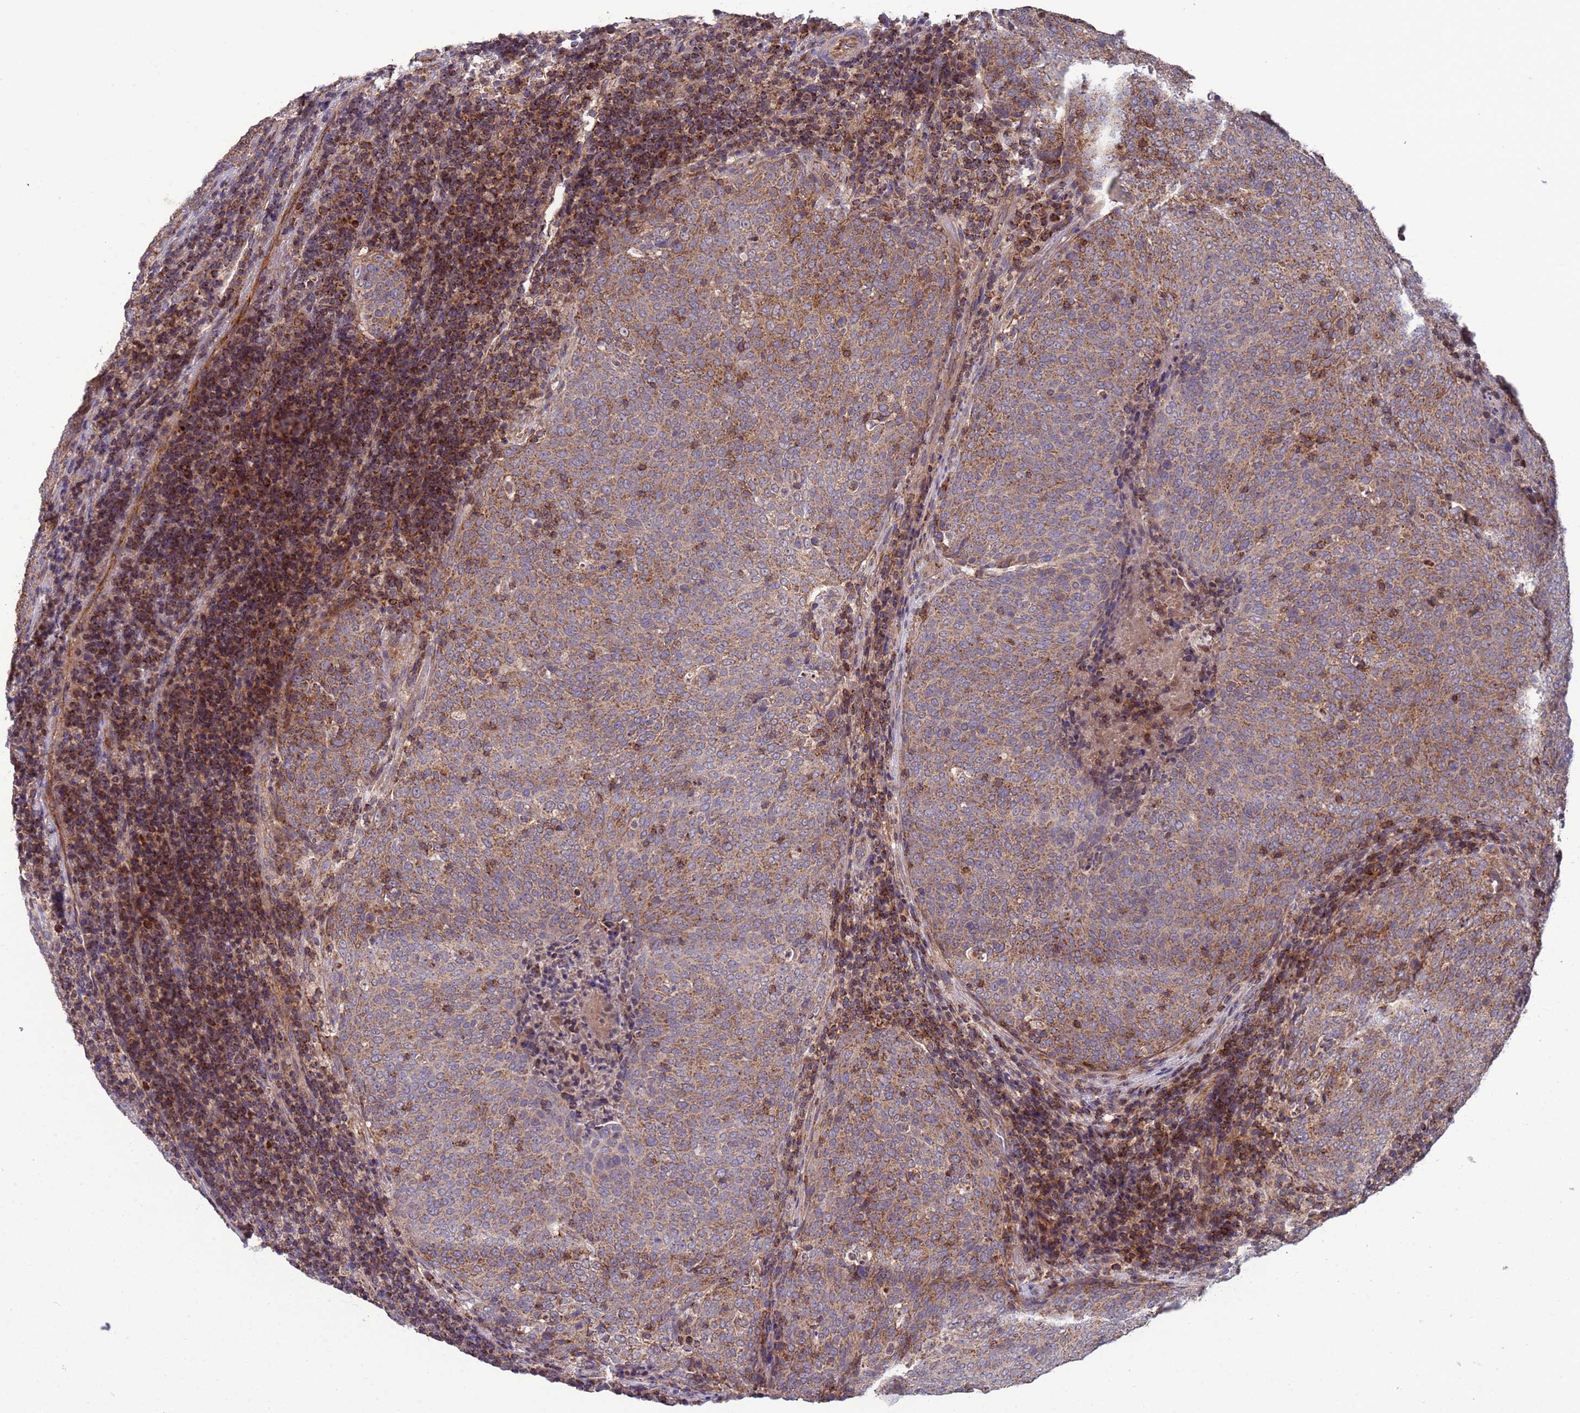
{"staining": {"intensity": "moderate", "quantity": ">75%", "location": "cytoplasmic/membranous"}, "tissue": "head and neck cancer", "cell_type": "Tumor cells", "image_type": "cancer", "snomed": [{"axis": "morphology", "description": "Squamous cell carcinoma, NOS"}, {"axis": "morphology", "description": "Squamous cell carcinoma, metastatic, NOS"}, {"axis": "topography", "description": "Lymph node"}, {"axis": "topography", "description": "Head-Neck"}], "caption": "Human metastatic squamous cell carcinoma (head and neck) stained for a protein (brown) demonstrates moderate cytoplasmic/membranous positive expression in approximately >75% of tumor cells.", "gene": "ACAD8", "patient": {"sex": "male", "age": 62}}